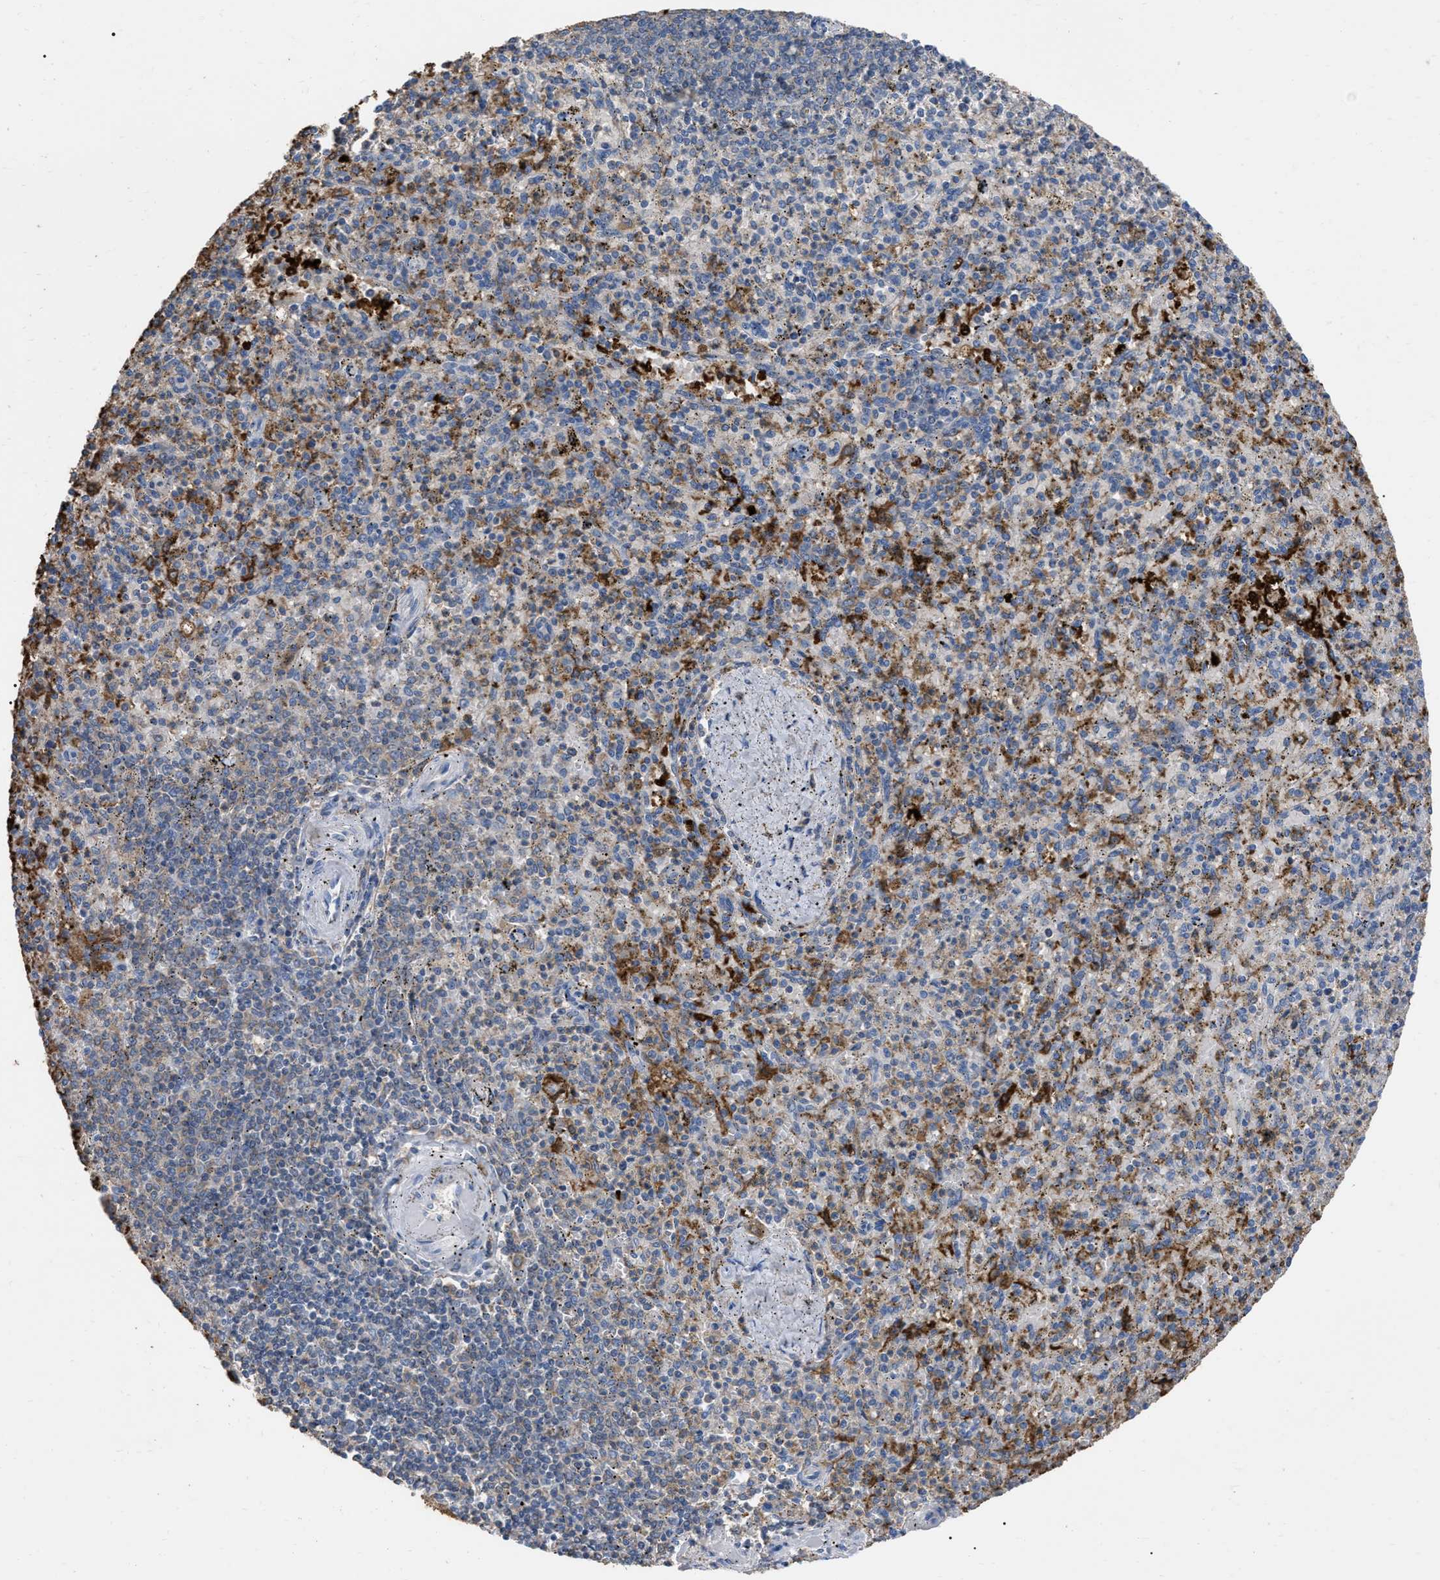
{"staining": {"intensity": "moderate", "quantity": "25%-75%", "location": "cytoplasmic/membranous"}, "tissue": "spleen", "cell_type": "Cells in red pulp", "image_type": "normal", "snomed": [{"axis": "morphology", "description": "Normal tissue, NOS"}, {"axis": "topography", "description": "Spleen"}], "caption": "Brown immunohistochemical staining in normal human spleen demonstrates moderate cytoplasmic/membranous positivity in about 25%-75% of cells in red pulp.", "gene": "GPR179", "patient": {"sex": "male", "age": 72}}